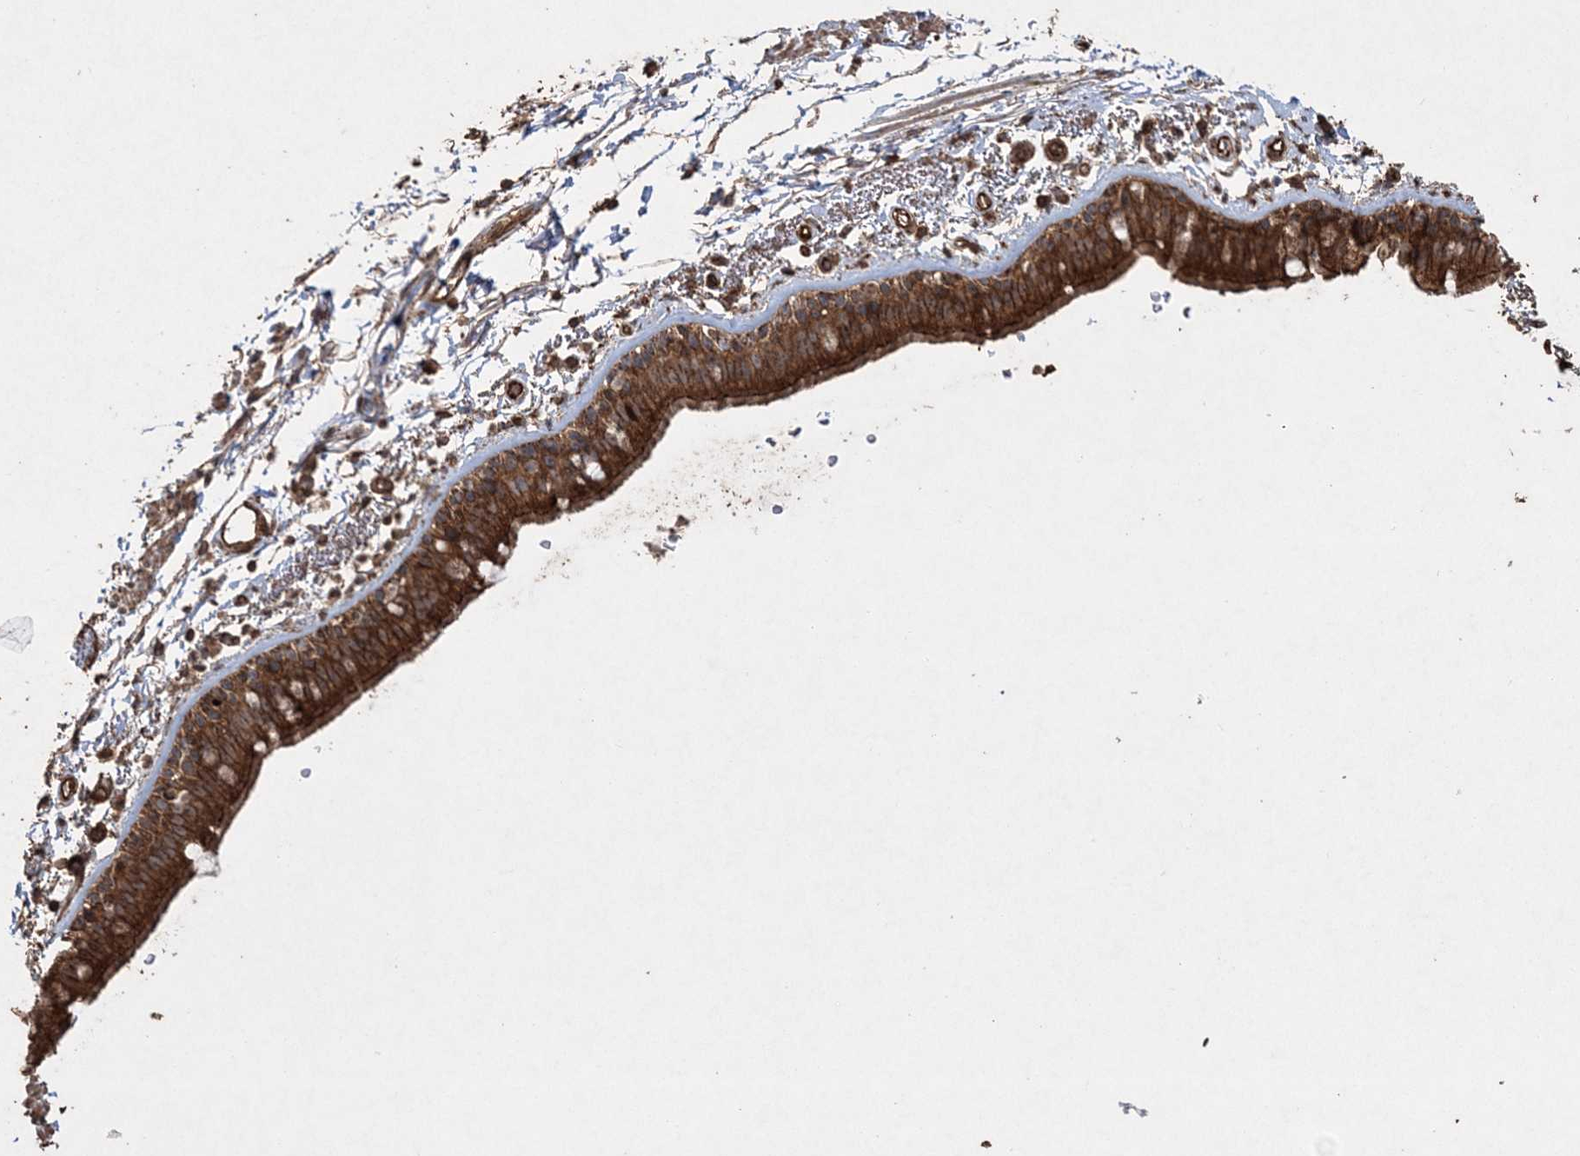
{"staining": {"intensity": "strong", "quantity": ">75%", "location": "cytoplasmic/membranous"}, "tissue": "bronchus", "cell_type": "Respiratory epithelial cells", "image_type": "normal", "snomed": [{"axis": "morphology", "description": "Normal tissue, NOS"}, {"axis": "topography", "description": "Lymph node"}, {"axis": "topography", "description": "Bronchus"}], "caption": "IHC histopathology image of unremarkable bronchus: human bronchus stained using IHC displays high levels of strong protein expression localized specifically in the cytoplasmic/membranous of respiratory epithelial cells, appearing as a cytoplasmic/membranous brown color.", "gene": "TTC7A", "patient": {"sex": "female", "age": 70}}